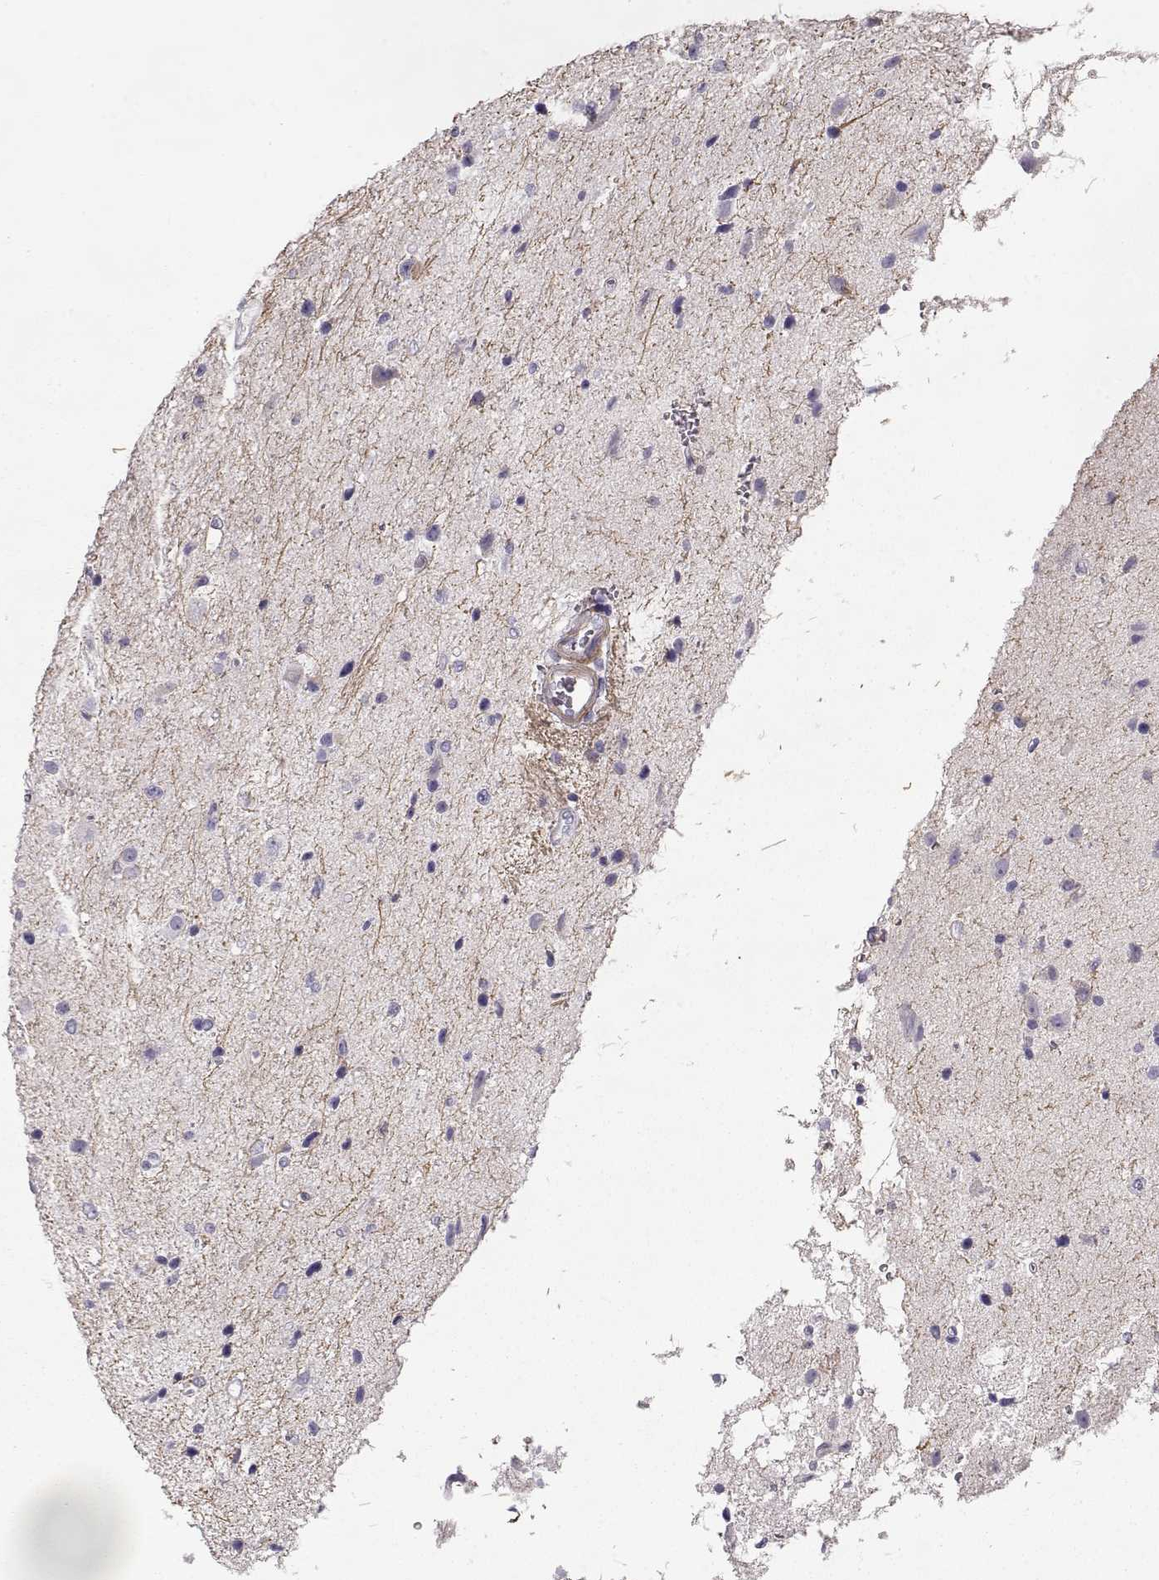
{"staining": {"intensity": "negative", "quantity": "none", "location": "none"}, "tissue": "glioma", "cell_type": "Tumor cells", "image_type": "cancer", "snomed": [{"axis": "morphology", "description": "Glioma, malignant, Low grade"}, {"axis": "topography", "description": "Brain"}], "caption": "IHC histopathology image of human malignant glioma (low-grade) stained for a protein (brown), which displays no staining in tumor cells.", "gene": "SLITRK3", "patient": {"sex": "female", "age": 32}}